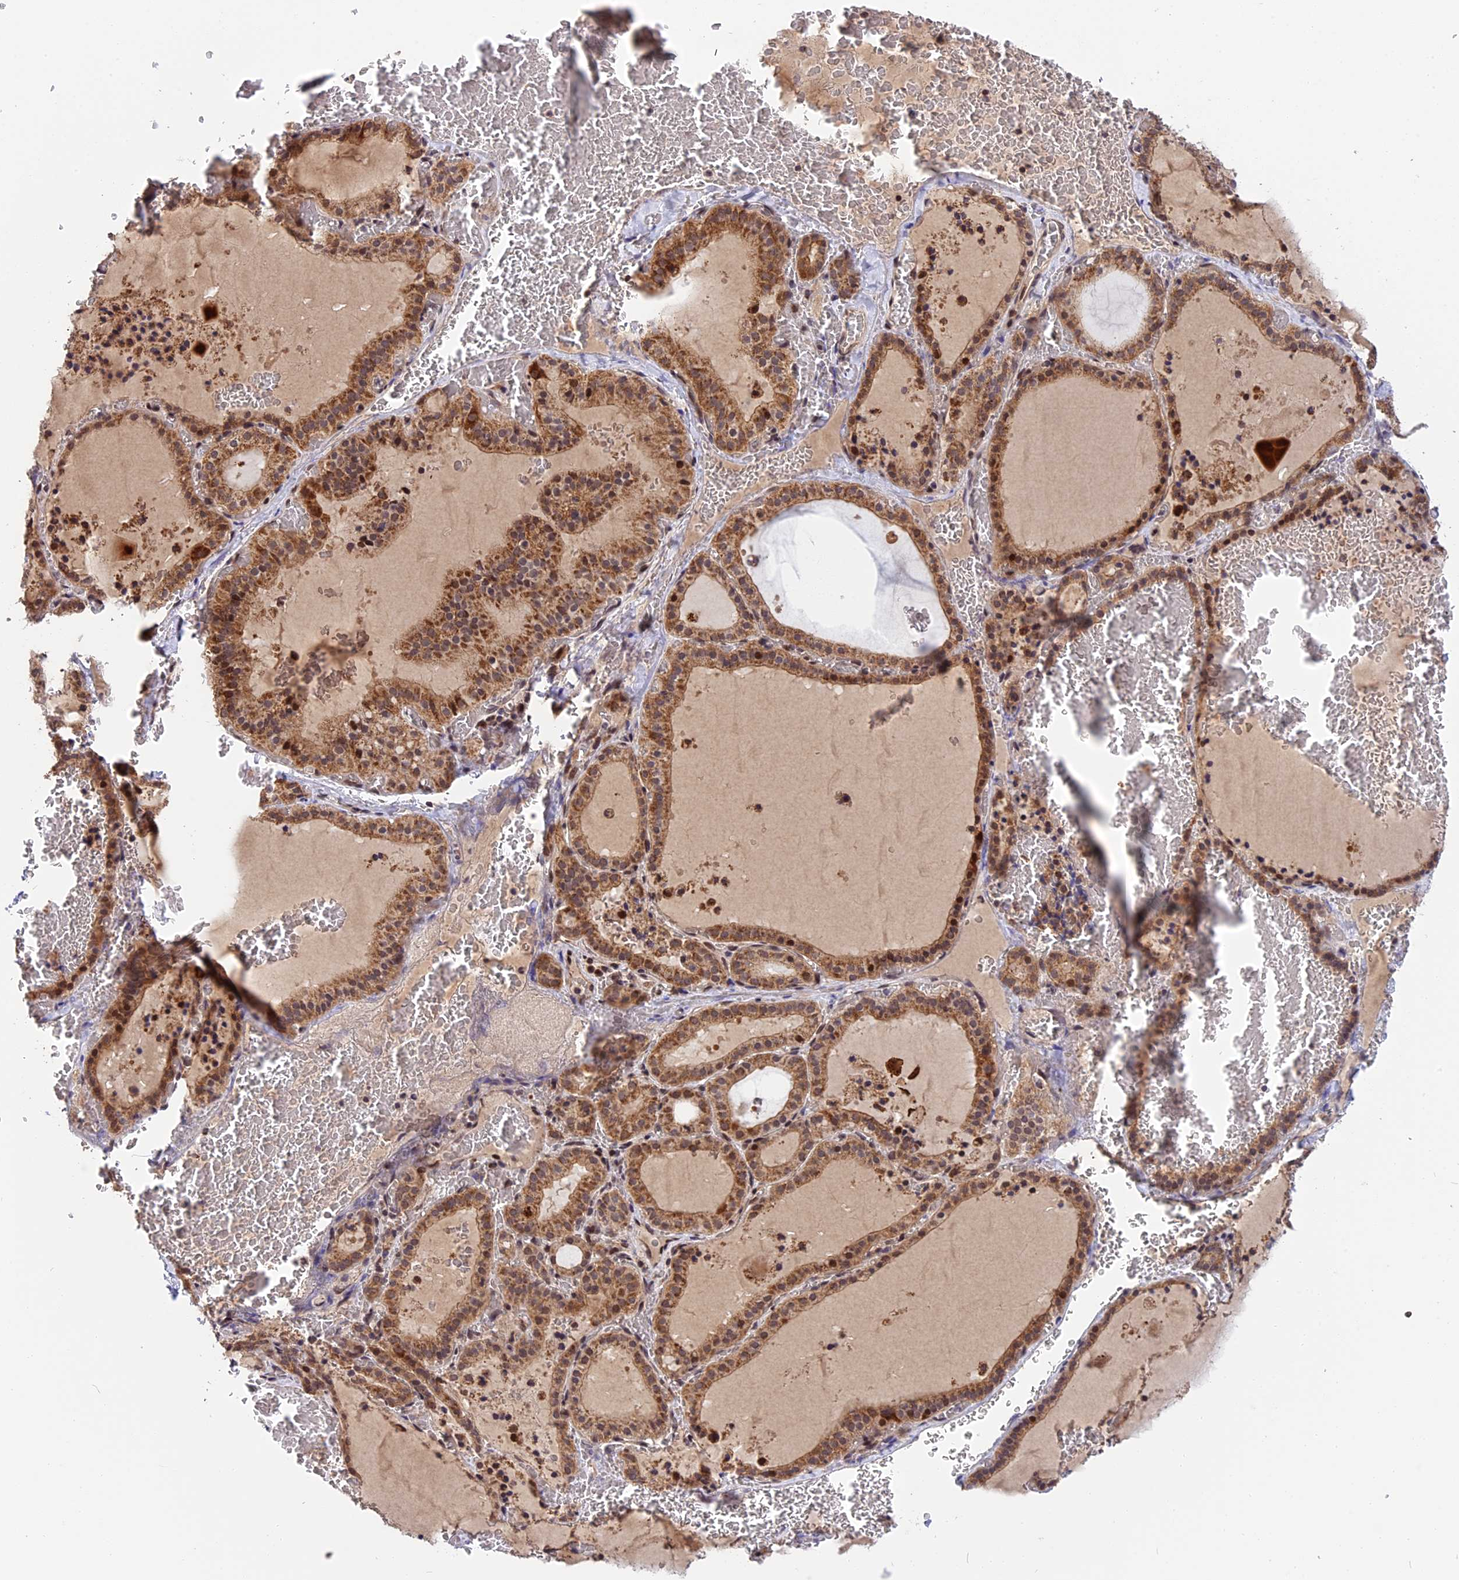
{"staining": {"intensity": "moderate", "quantity": ">75%", "location": "cytoplasmic/membranous,nuclear"}, "tissue": "thyroid gland", "cell_type": "Glandular cells", "image_type": "normal", "snomed": [{"axis": "morphology", "description": "Normal tissue, NOS"}, {"axis": "topography", "description": "Thyroid gland"}], "caption": "A high-resolution image shows immunohistochemistry staining of unremarkable thyroid gland, which displays moderate cytoplasmic/membranous,nuclear staining in about >75% of glandular cells.", "gene": "RERGL", "patient": {"sex": "female", "age": 39}}